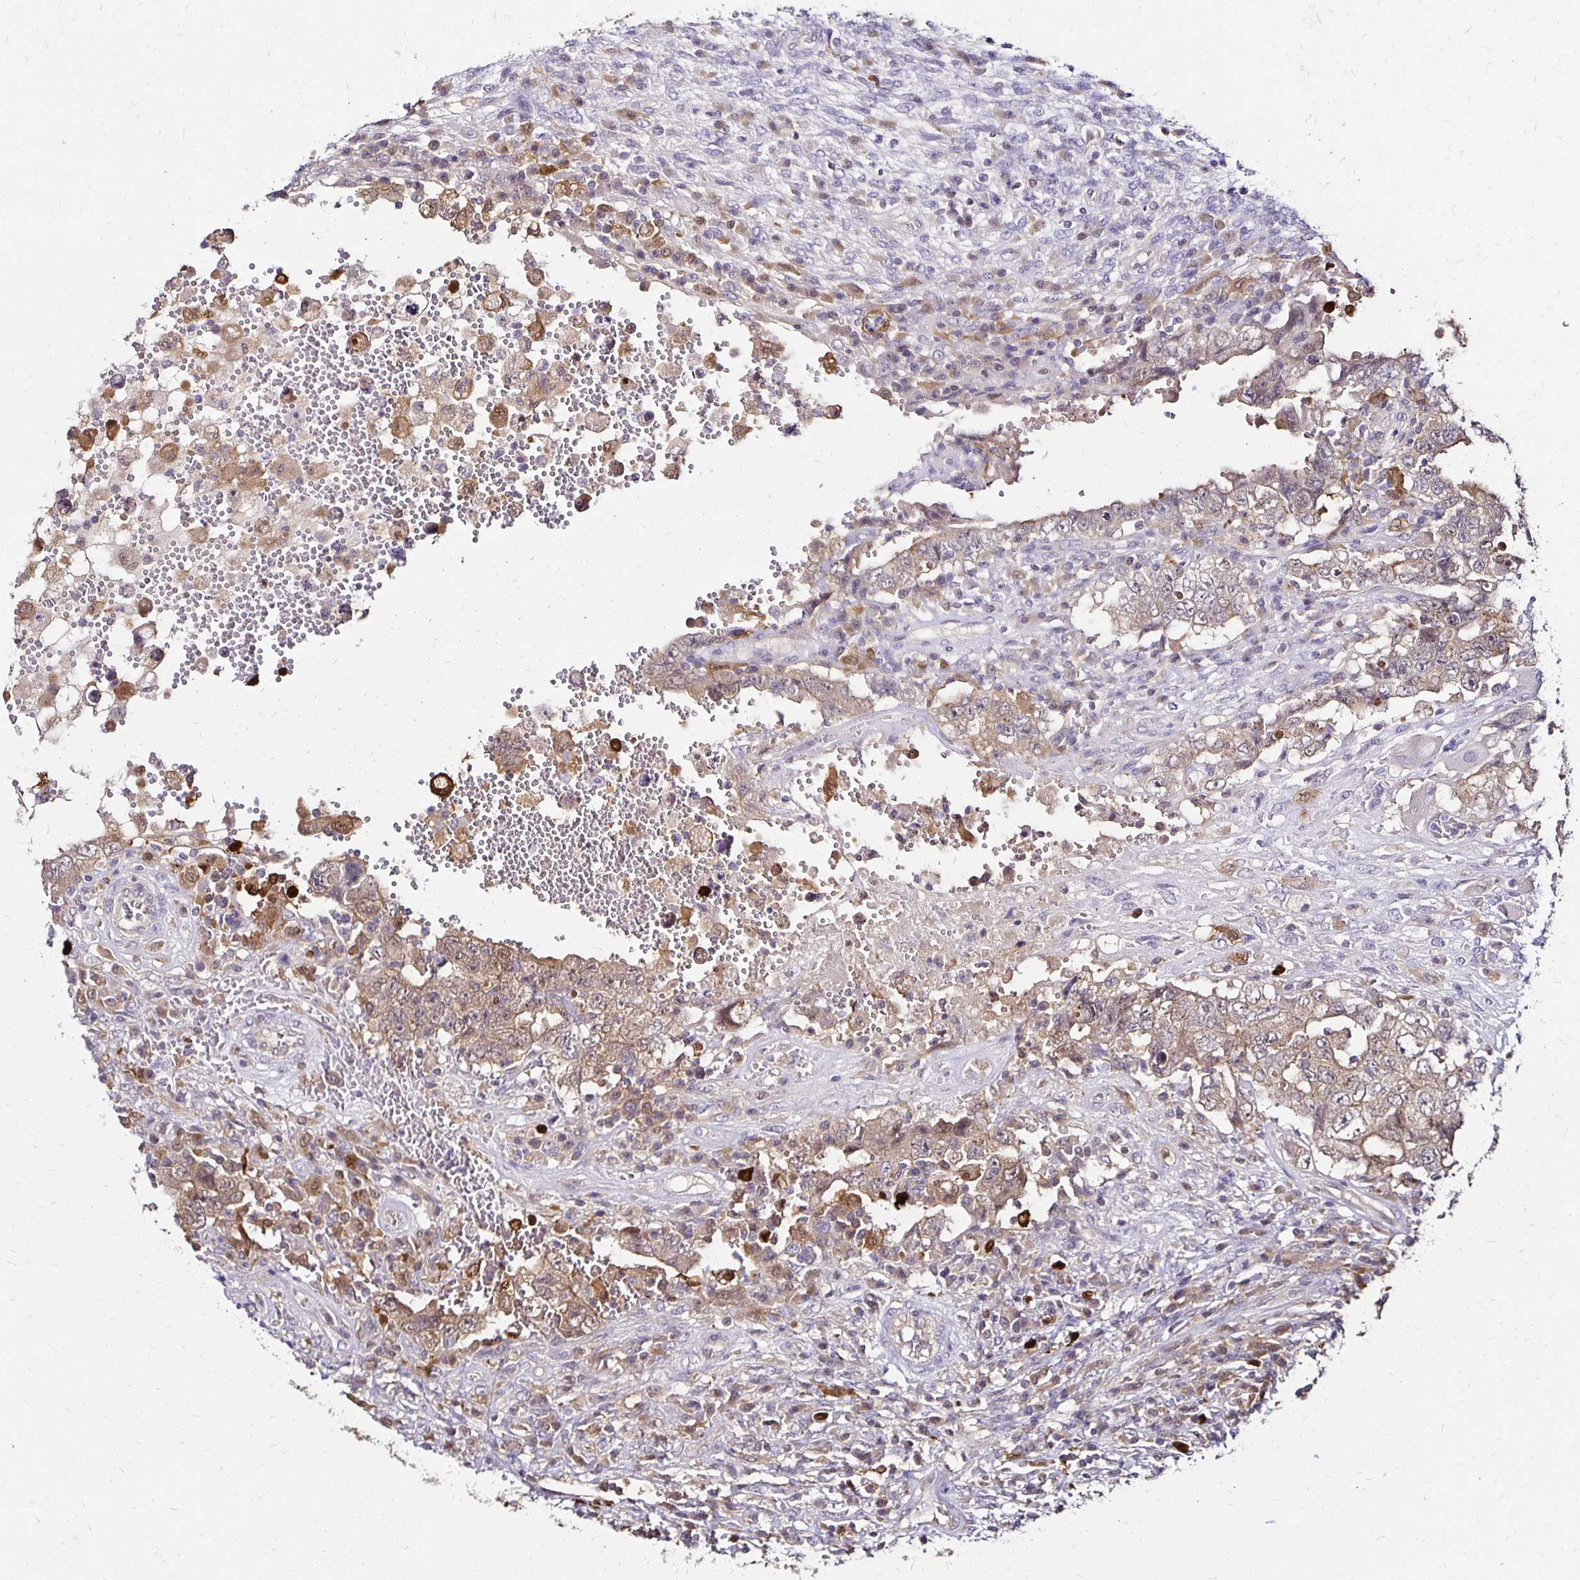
{"staining": {"intensity": "weak", "quantity": ">75%", "location": "cytoplasmic/membranous"}, "tissue": "testis cancer", "cell_type": "Tumor cells", "image_type": "cancer", "snomed": [{"axis": "morphology", "description": "Carcinoma, Embryonal, NOS"}, {"axis": "topography", "description": "Testis"}], "caption": "Human testis cancer stained for a protein (brown) demonstrates weak cytoplasmic/membranous positive positivity in about >75% of tumor cells.", "gene": "TXN", "patient": {"sex": "male", "age": 26}}